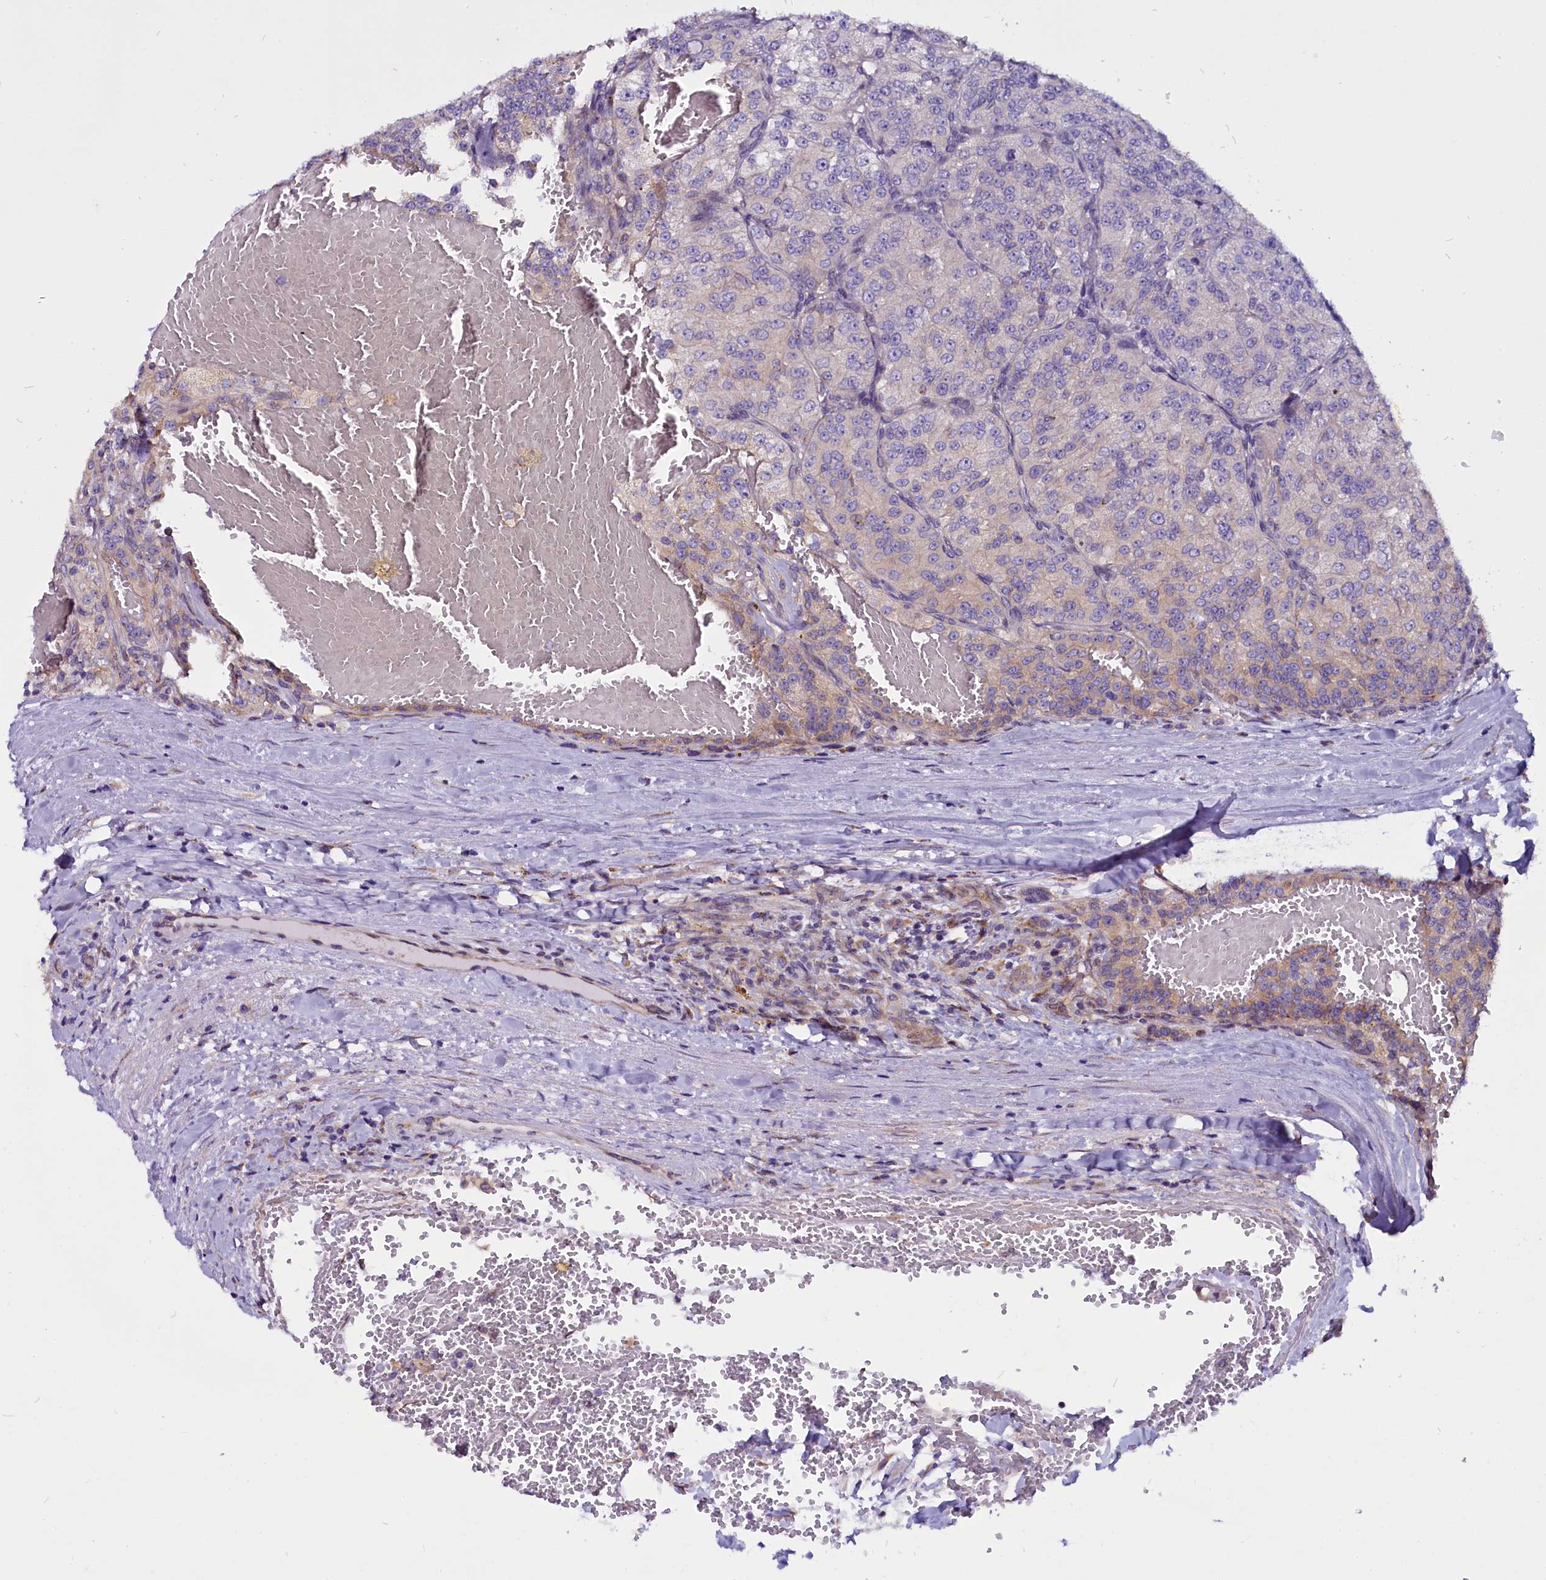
{"staining": {"intensity": "weak", "quantity": "<25%", "location": "cytoplasmic/membranous"}, "tissue": "renal cancer", "cell_type": "Tumor cells", "image_type": "cancer", "snomed": [{"axis": "morphology", "description": "Adenocarcinoma, NOS"}, {"axis": "topography", "description": "Kidney"}], "caption": "Tumor cells show no significant staining in renal adenocarcinoma. (Immunohistochemistry, brightfield microscopy, high magnification).", "gene": "CEP170", "patient": {"sex": "female", "age": 63}}